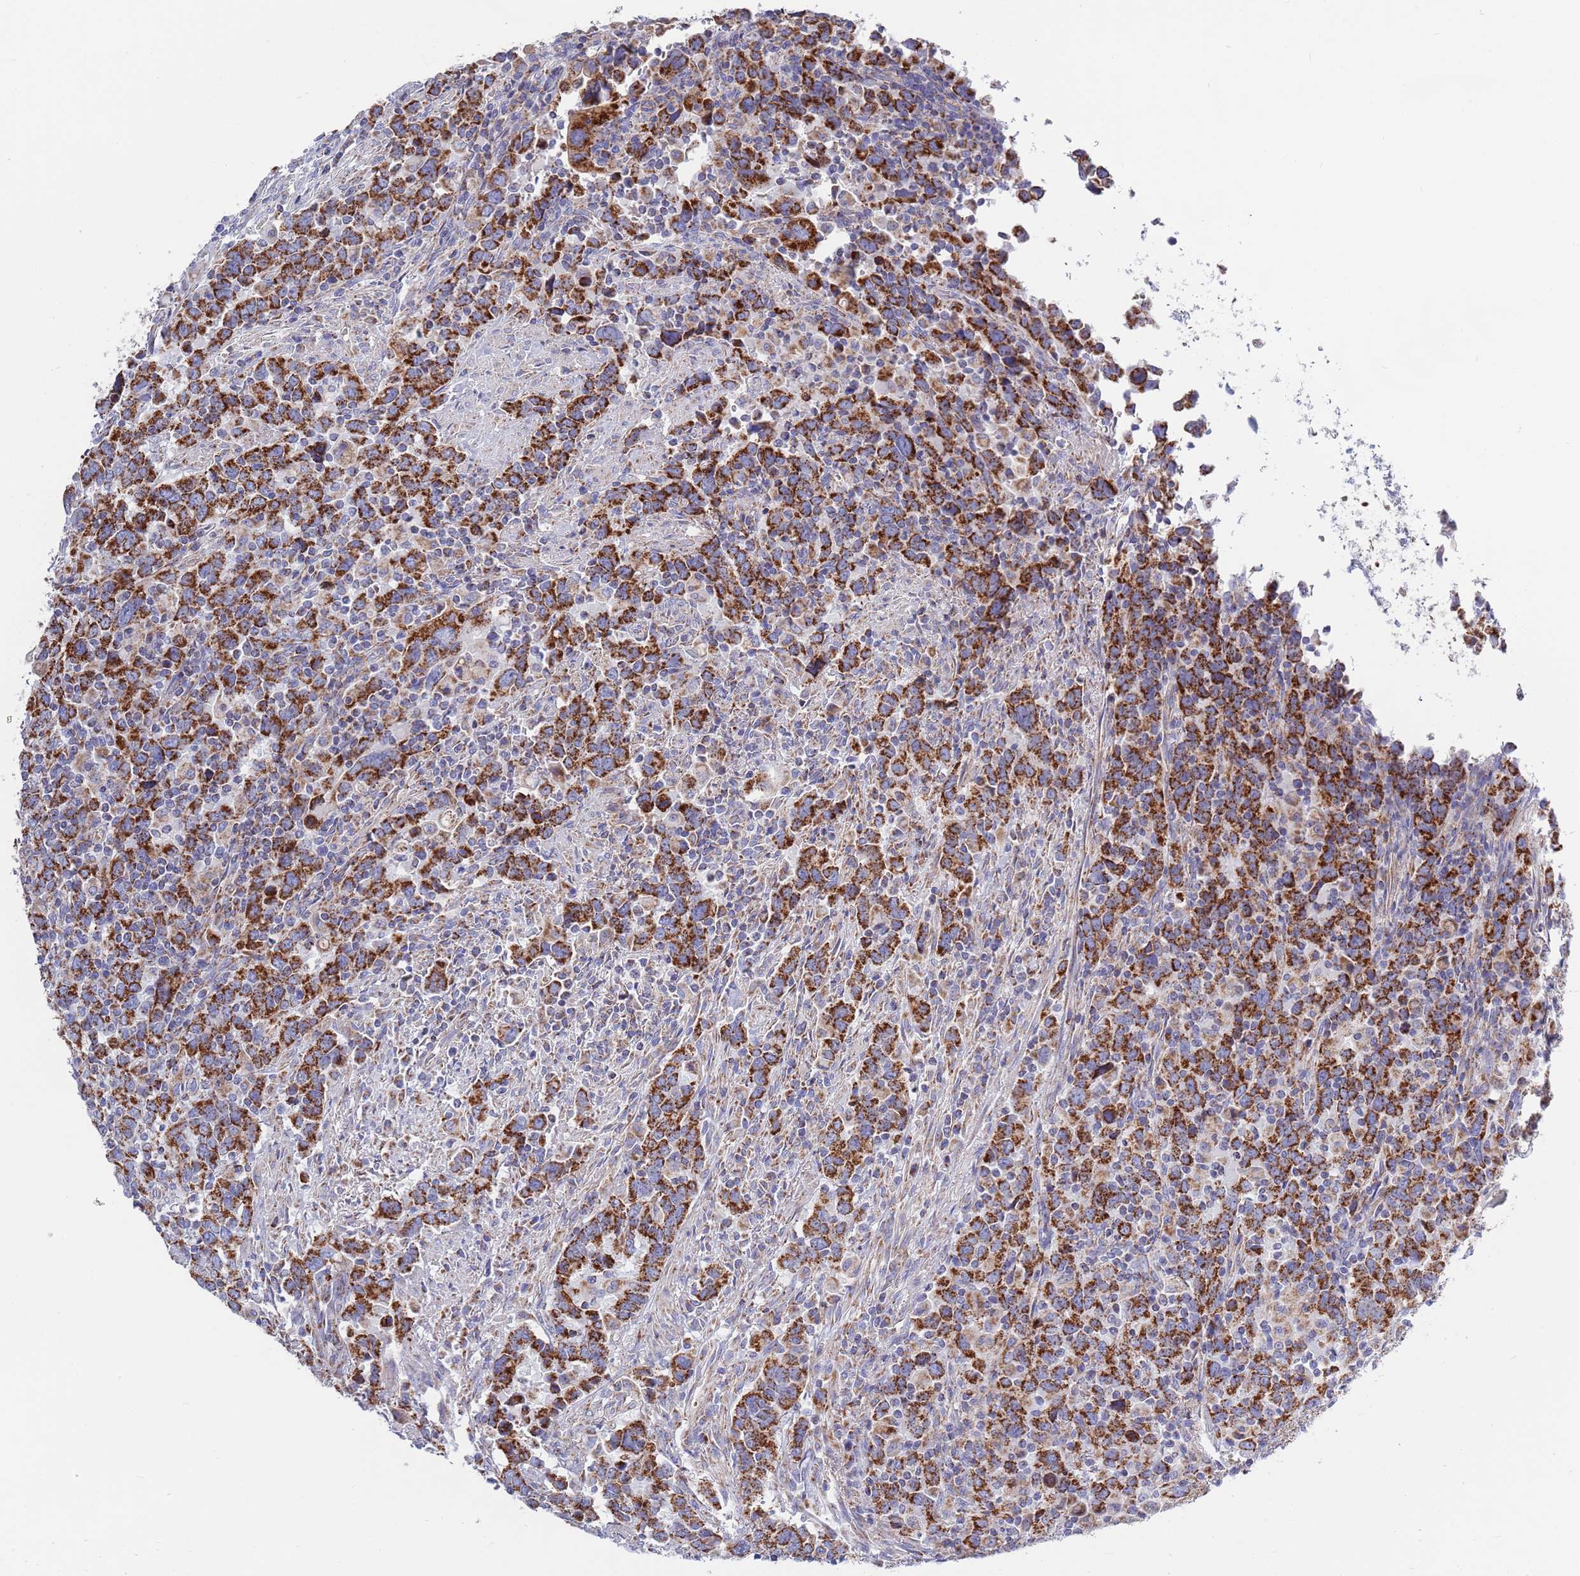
{"staining": {"intensity": "strong", "quantity": ">75%", "location": "cytoplasmic/membranous"}, "tissue": "urothelial cancer", "cell_type": "Tumor cells", "image_type": "cancer", "snomed": [{"axis": "morphology", "description": "Urothelial carcinoma, High grade"}, {"axis": "topography", "description": "Urinary bladder"}], "caption": "Urothelial cancer stained for a protein (brown) exhibits strong cytoplasmic/membranous positive positivity in approximately >75% of tumor cells.", "gene": "EMC8", "patient": {"sex": "male", "age": 61}}